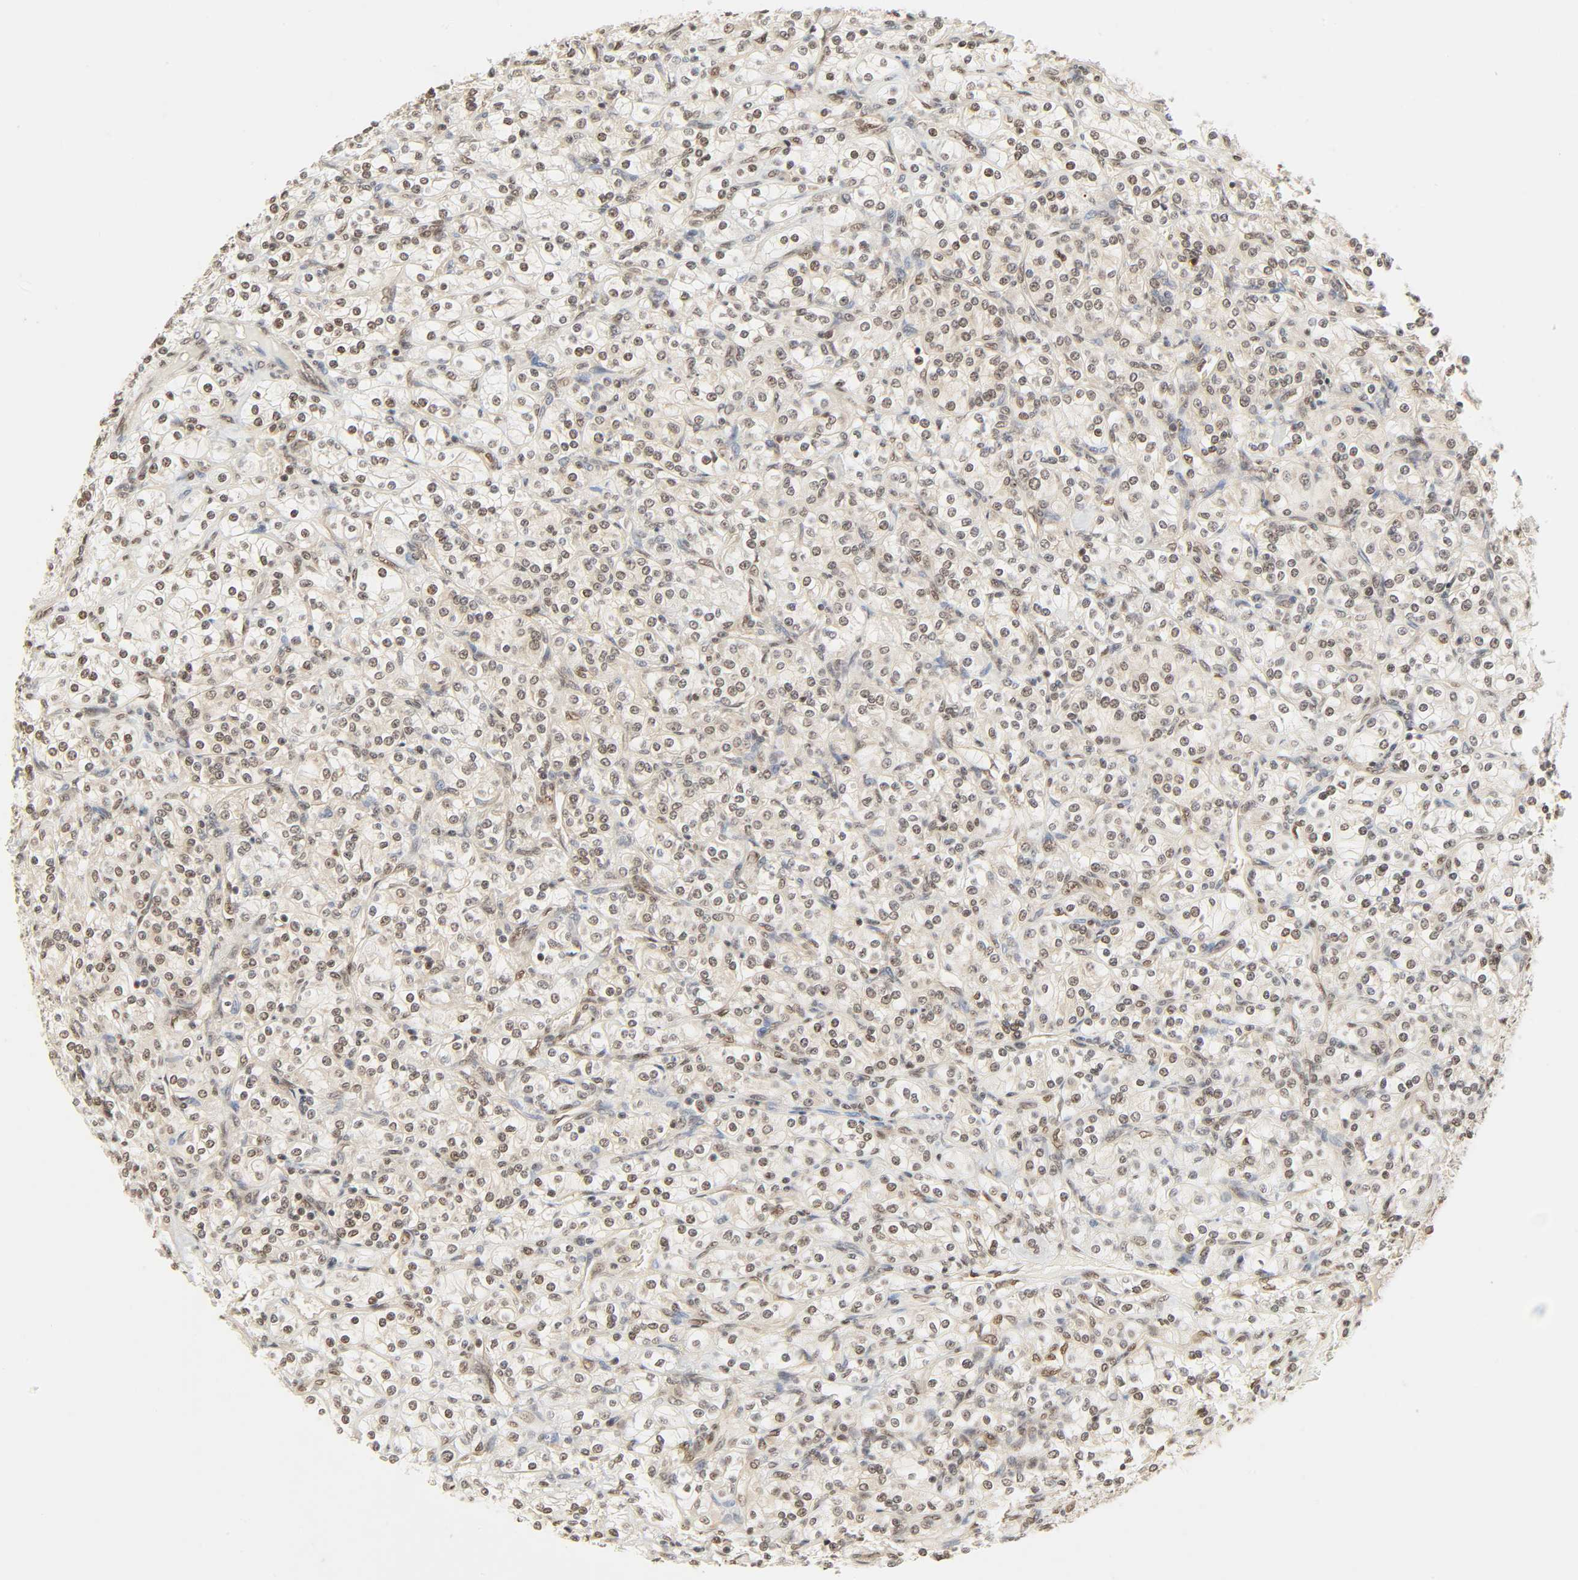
{"staining": {"intensity": "weak", "quantity": "25%-75%", "location": "nuclear"}, "tissue": "renal cancer", "cell_type": "Tumor cells", "image_type": "cancer", "snomed": [{"axis": "morphology", "description": "Adenocarcinoma, NOS"}, {"axis": "topography", "description": "Kidney"}], "caption": "This is a photomicrograph of immunohistochemistry (IHC) staining of renal cancer (adenocarcinoma), which shows weak expression in the nuclear of tumor cells.", "gene": "UBC", "patient": {"sex": "male", "age": 77}}